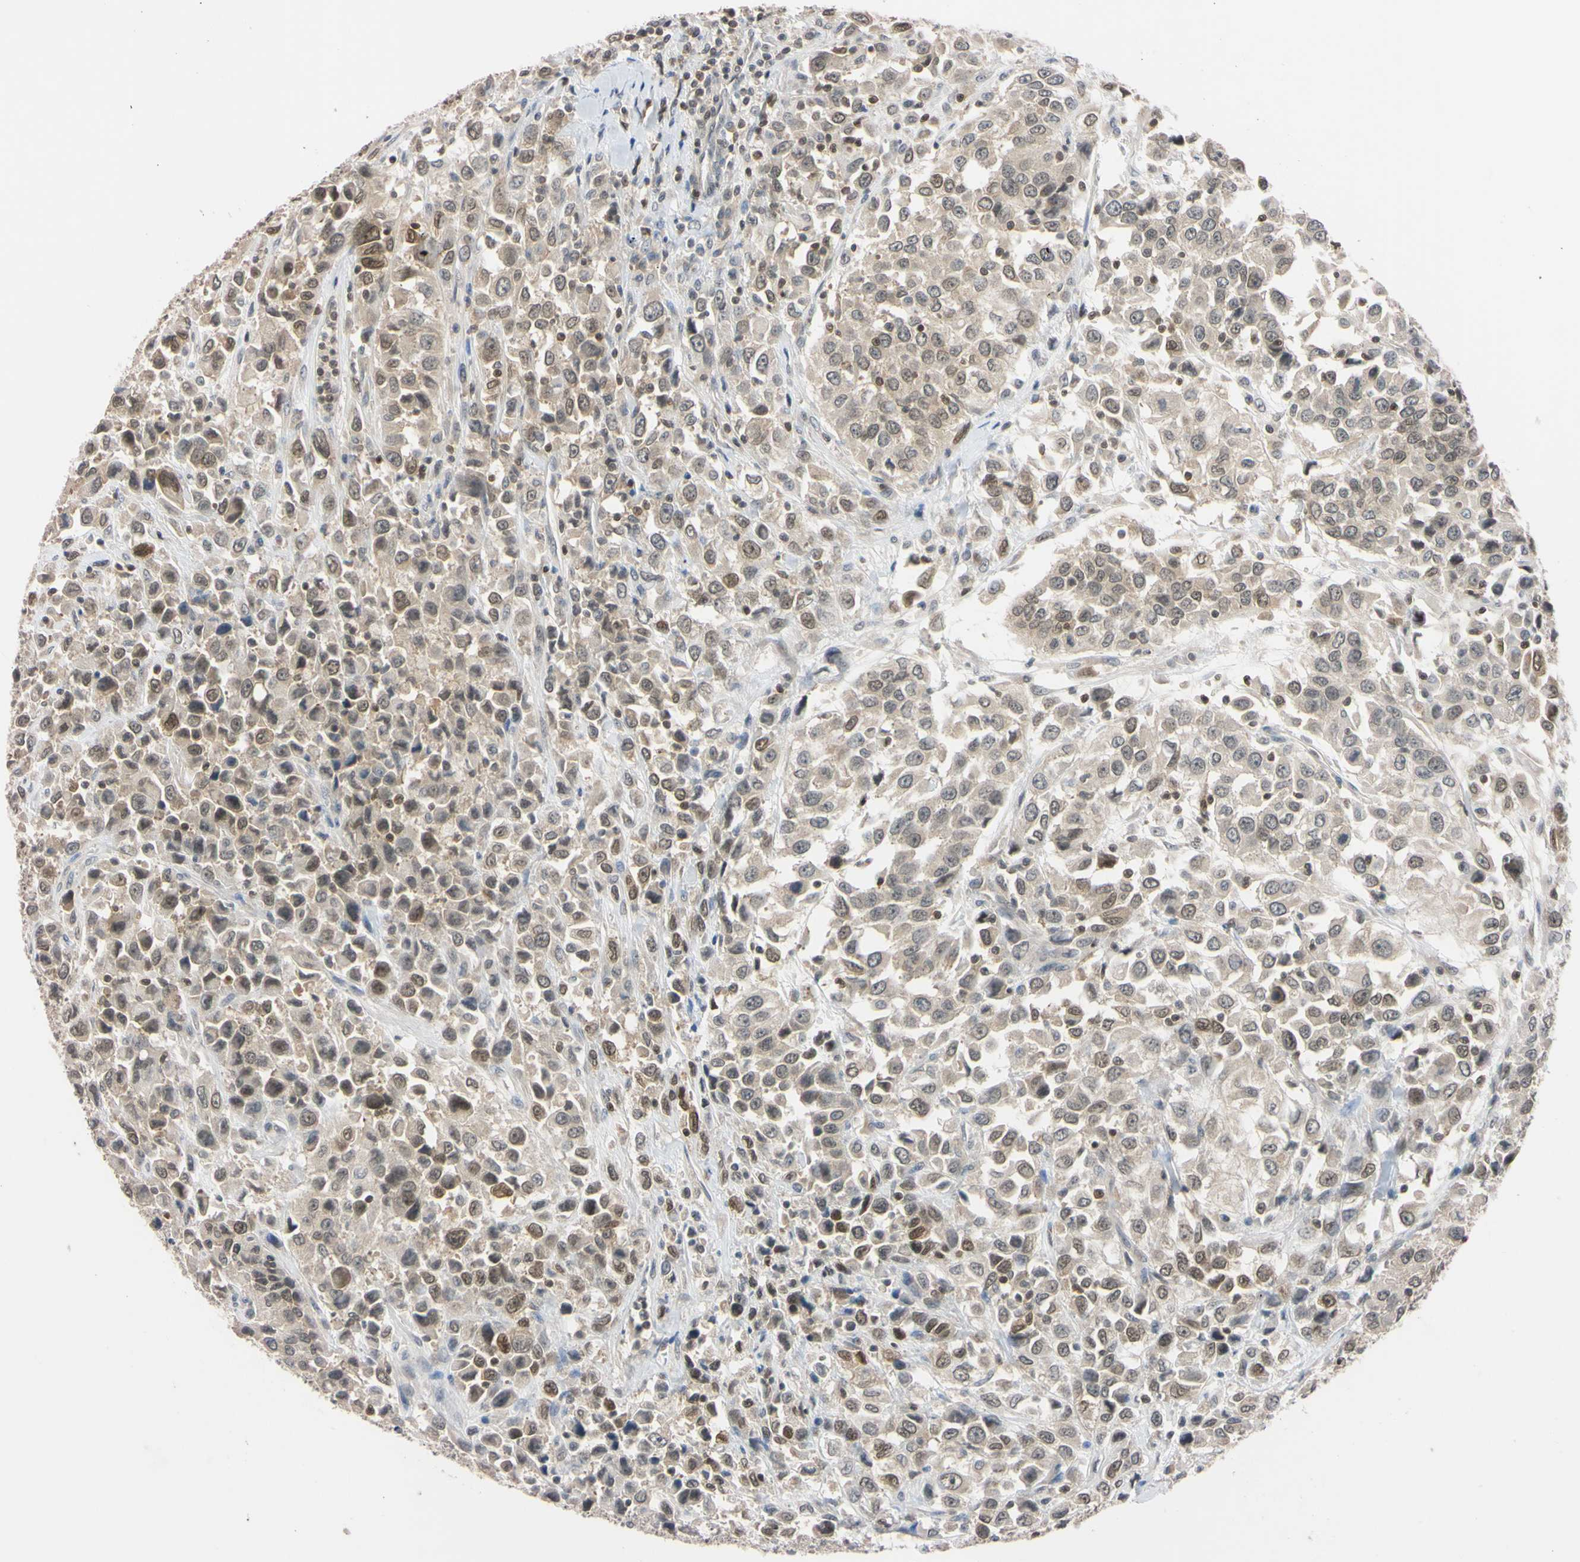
{"staining": {"intensity": "weak", "quantity": ">75%", "location": "cytoplasmic/membranous,nuclear"}, "tissue": "urothelial cancer", "cell_type": "Tumor cells", "image_type": "cancer", "snomed": [{"axis": "morphology", "description": "Urothelial carcinoma, High grade"}, {"axis": "topography", "description": "Urinary bladder"}], "caption": "A photomicrograph of human urothelial cancer stained for a protein exhibits weak cytoplasmic/membranous and nuclear brown staining in tumor cells. The protein is shown in brown color, while the nuclei are stained blue.", "gene": "UBE2I", "patient": {"sex": "female", "age": 80}}